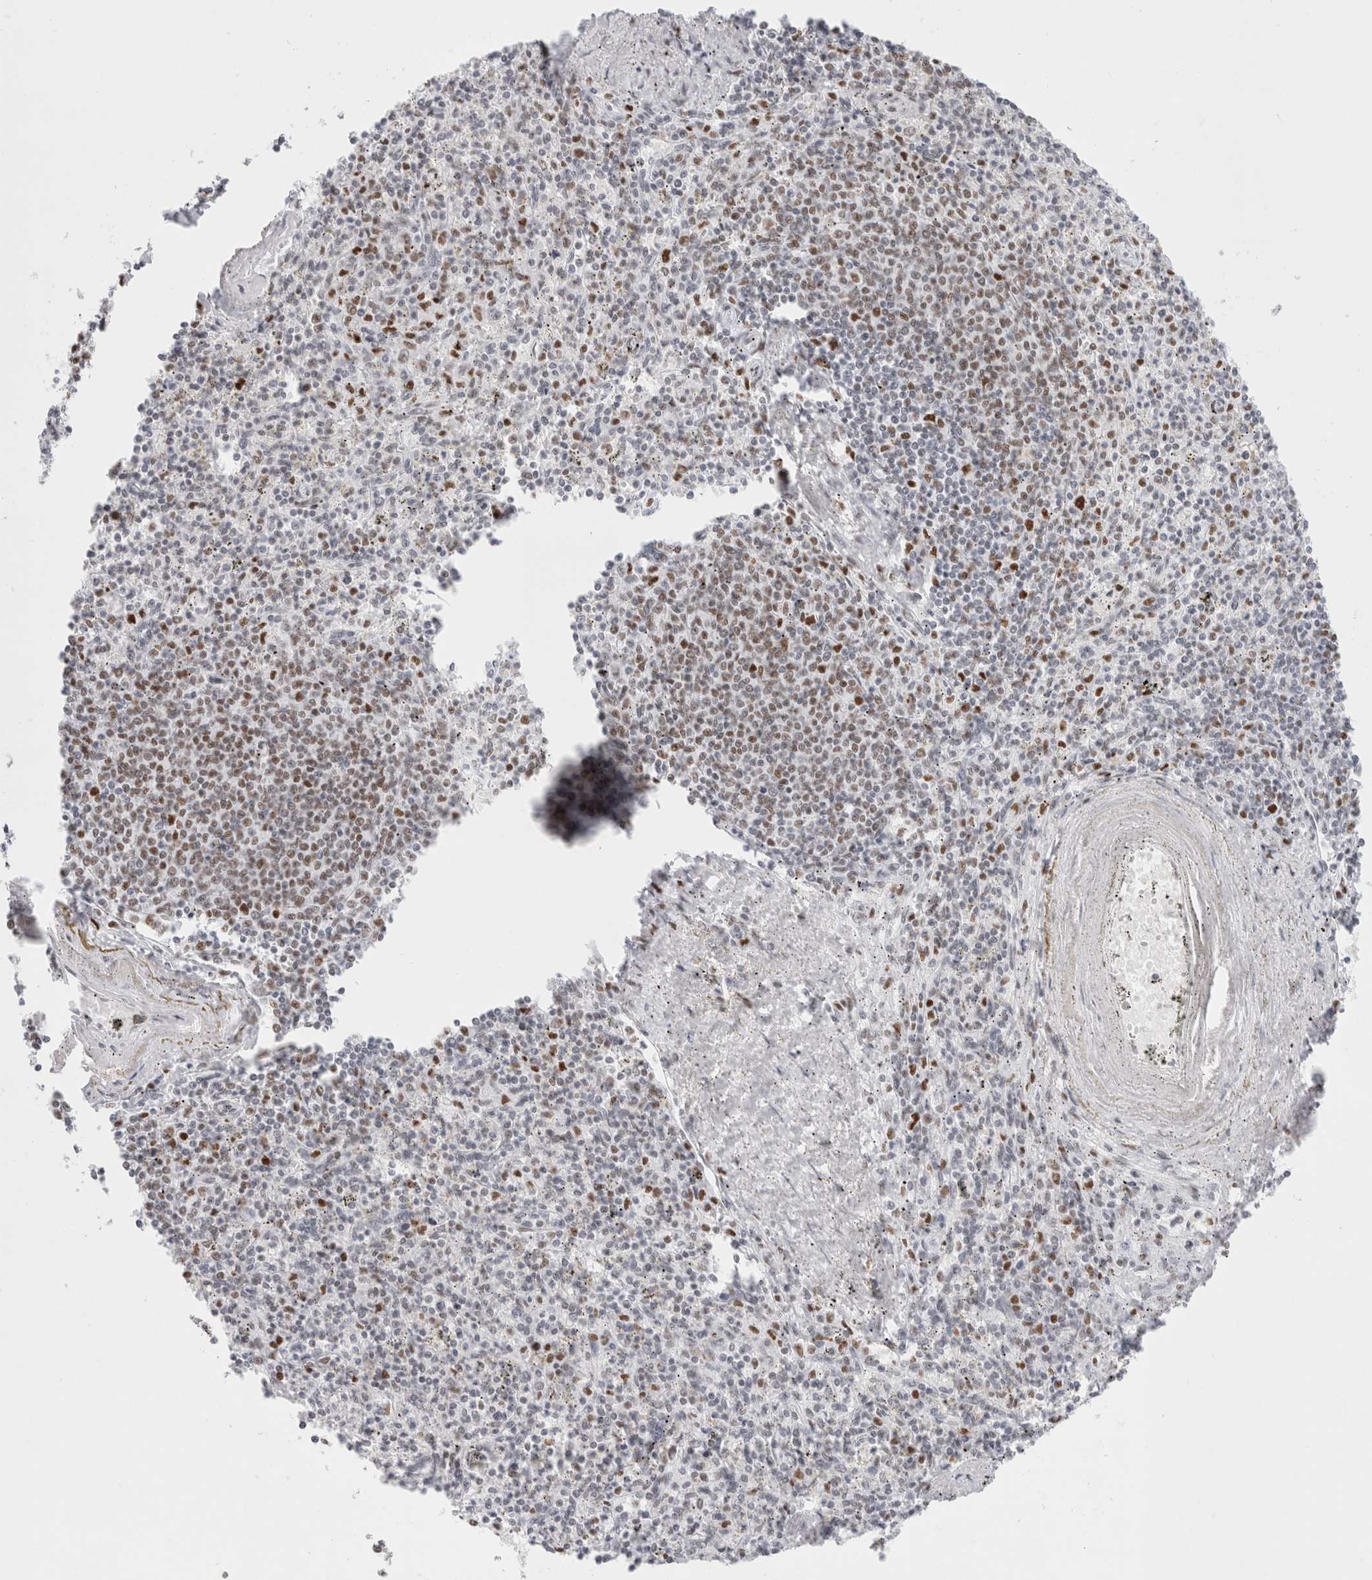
{"staining": {"intensity": "moderate", "quantity": "<25%", "location": "nuclear"}, "tissue": "spleen", "cell_type": "Cells in red pulp", "image_type": "normal", "snomed": [{"axis": "morphology", "description": "Normal tissue, NOS"}, {"axis": "topography", "description": "Spleen"}], "caption": "Immunohistochemical staining of benign human spleen demonstrates <25% levels of moderate nuclear protein staining in approximately <25% of cells in red pulp. (DAB (3,3'-diaminobenzidine) IHC, brown staining for protein, blue staining for nuclei).", "gene": "SMARCC1", "patient": {"sex": "male", "age": 72}}